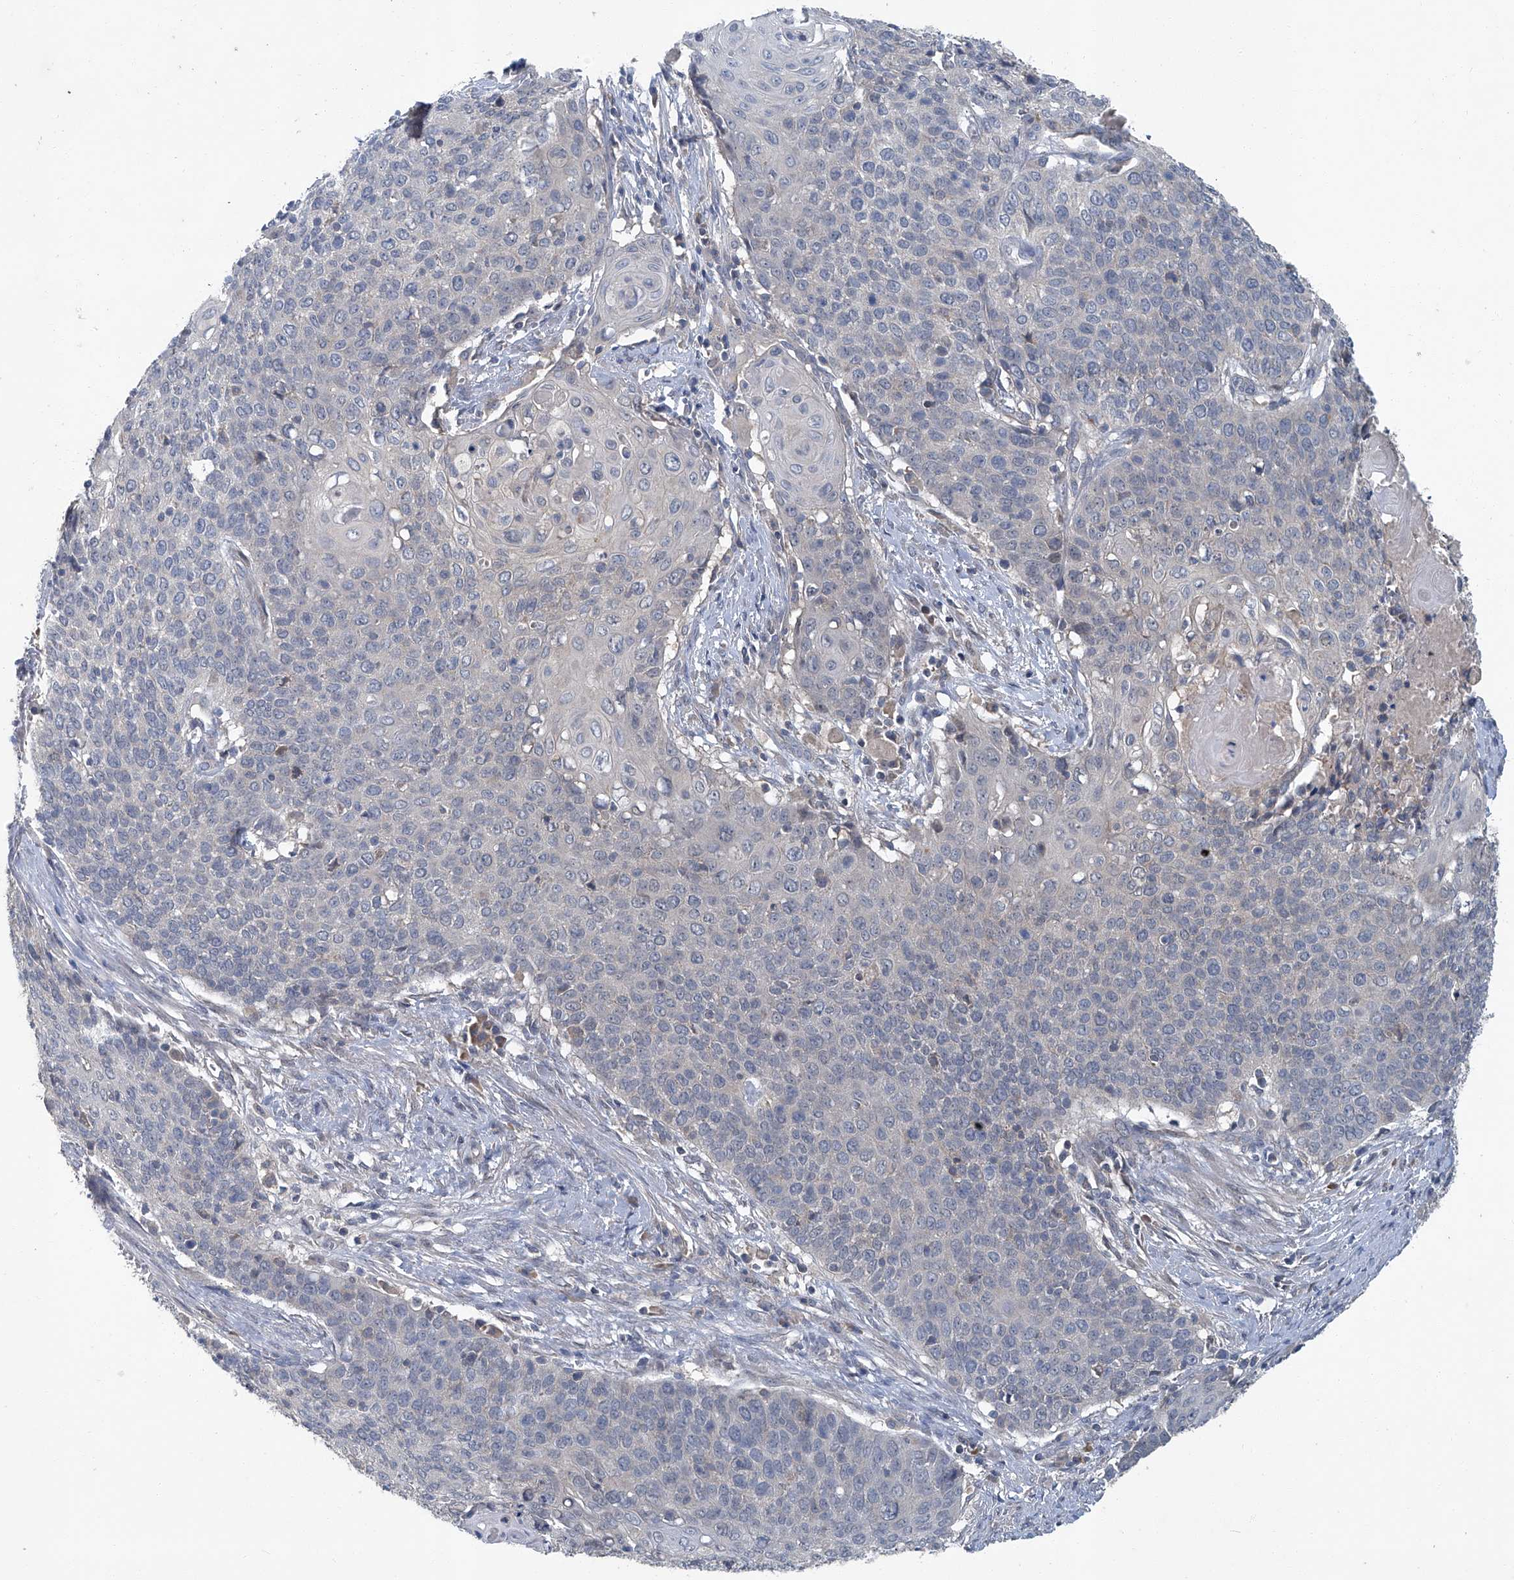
{"staining": {"intensity": "negative", "quantity": "none", "location": "none"}, "tissue": "cervical cancer", "cell_type": "Tumor cells", "image_type": "cancer", "snomed": [{"axis": "morphology", "description": "Squamous cell carcinoma, NOS"}, {"axis": "topography", "description": "Cervix"}], "caption": "An immunohistochemistry image of cervical cancer is shown. There is no staining in tumor cells of cervical cancer.", "gene": "ANKRD34A", "patient": {"sex": "female", "age": 39}}